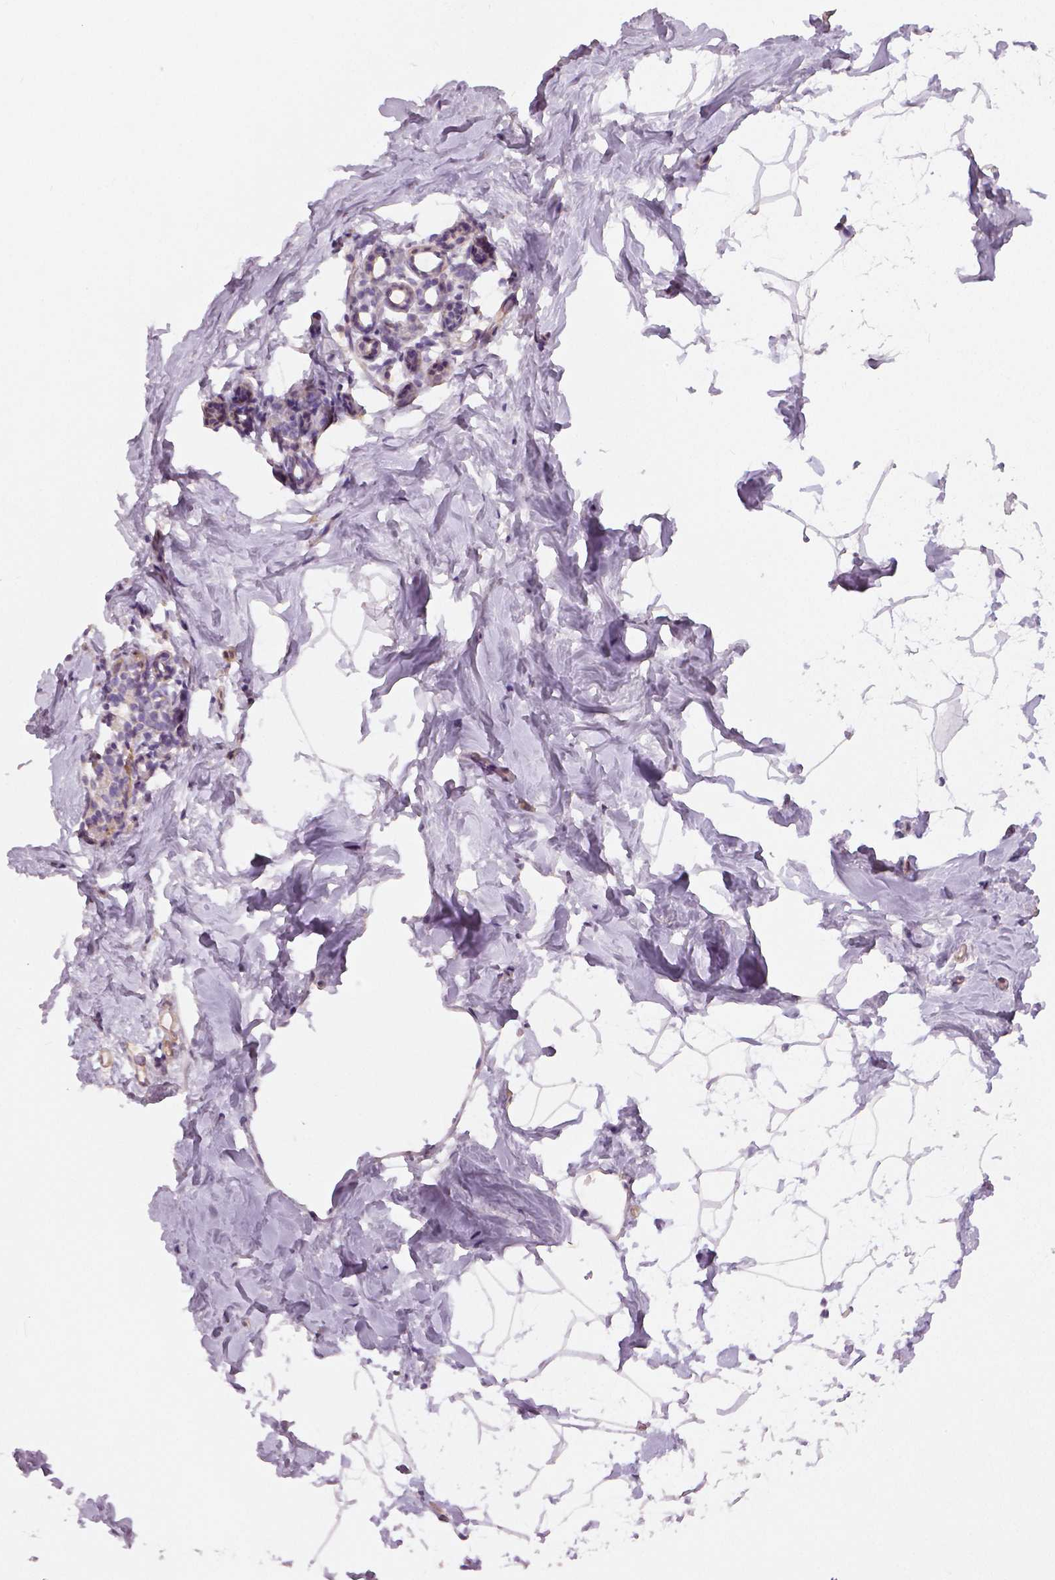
{"staining": {"intensity": "negative", "quantity": "none", "location": "none"}, "tissue": "breast", "cell_type": "Adipocytes", "image_type": "normal", "snomed": [{"axis": "morphology", "description": "Normal tissue, NOS"}, {"axis": "topography", "description": "Breast"}], "caption": "A high-resolution histopathology image shows immunohistochemistry (IHC) staining of benign breast, which reveals no significant staining in adipocytes. The staining is performed using DAB brown chromogen with nuclei counter-stained in using hematoxylin.", "gene": "FLT1", "patient": {"sex": "female", "age": 32}}